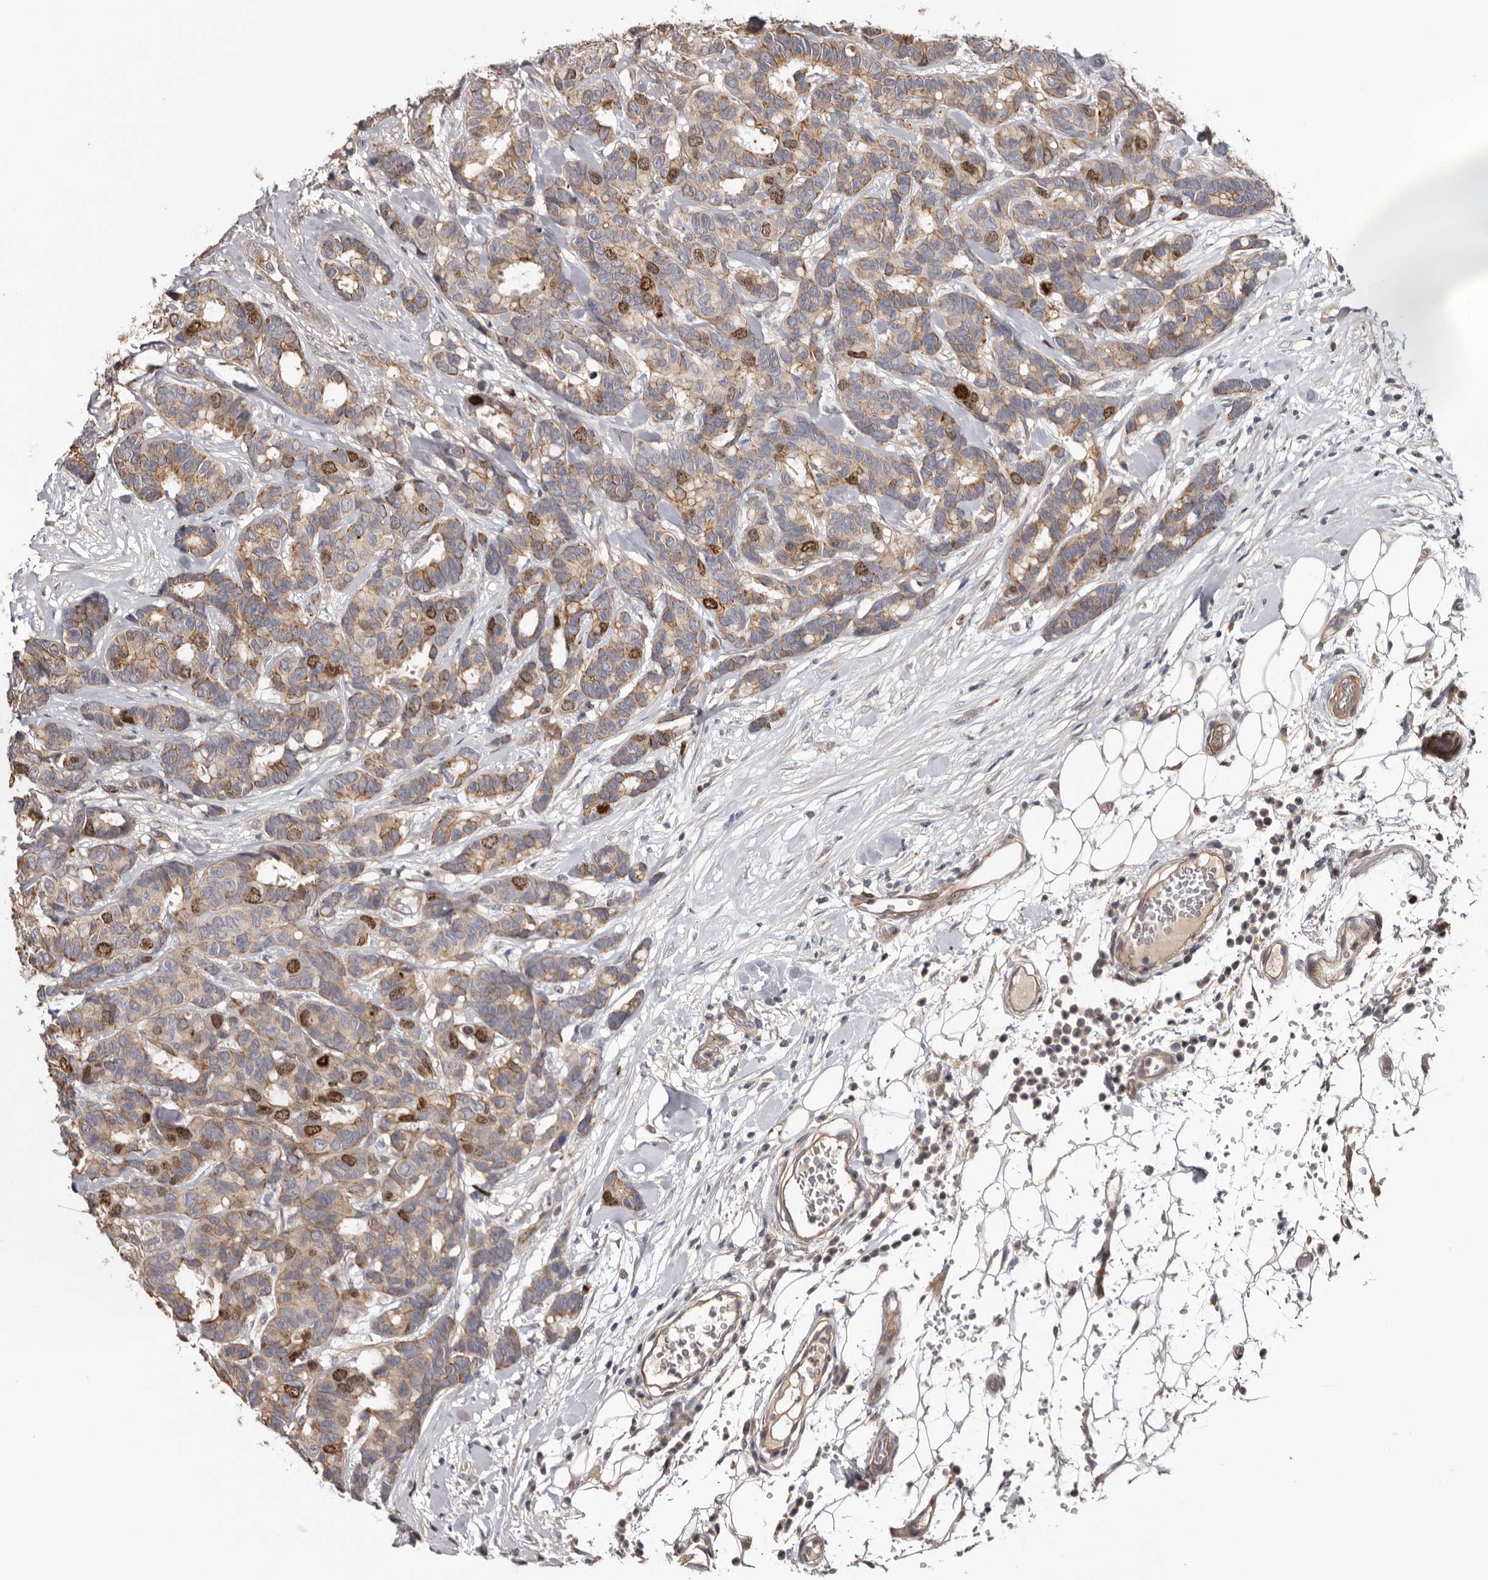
{"staining": {"intensity": "moderate", "quantity": "25%-75%", "location": "cytoplasmic/membranous,nuclear"}, "tissue": "breast cancer", "cell_type": "Tumor cells", "image_type": "cancer", "snomed": [{"axis": "morphology", "description": "Duct carcinoma"}, {"axis": "topography", "description": "Breast"}], "caption": "DAB immunohistochemical staining of intraductal carcinoma (breast) reveals moderate cytoplasmic/membranous and nuclear protein staining in approximately 25%-75% of tumor cells.", "gene": "CDCA8", "patient": {"sex": "female", "age": 87}}